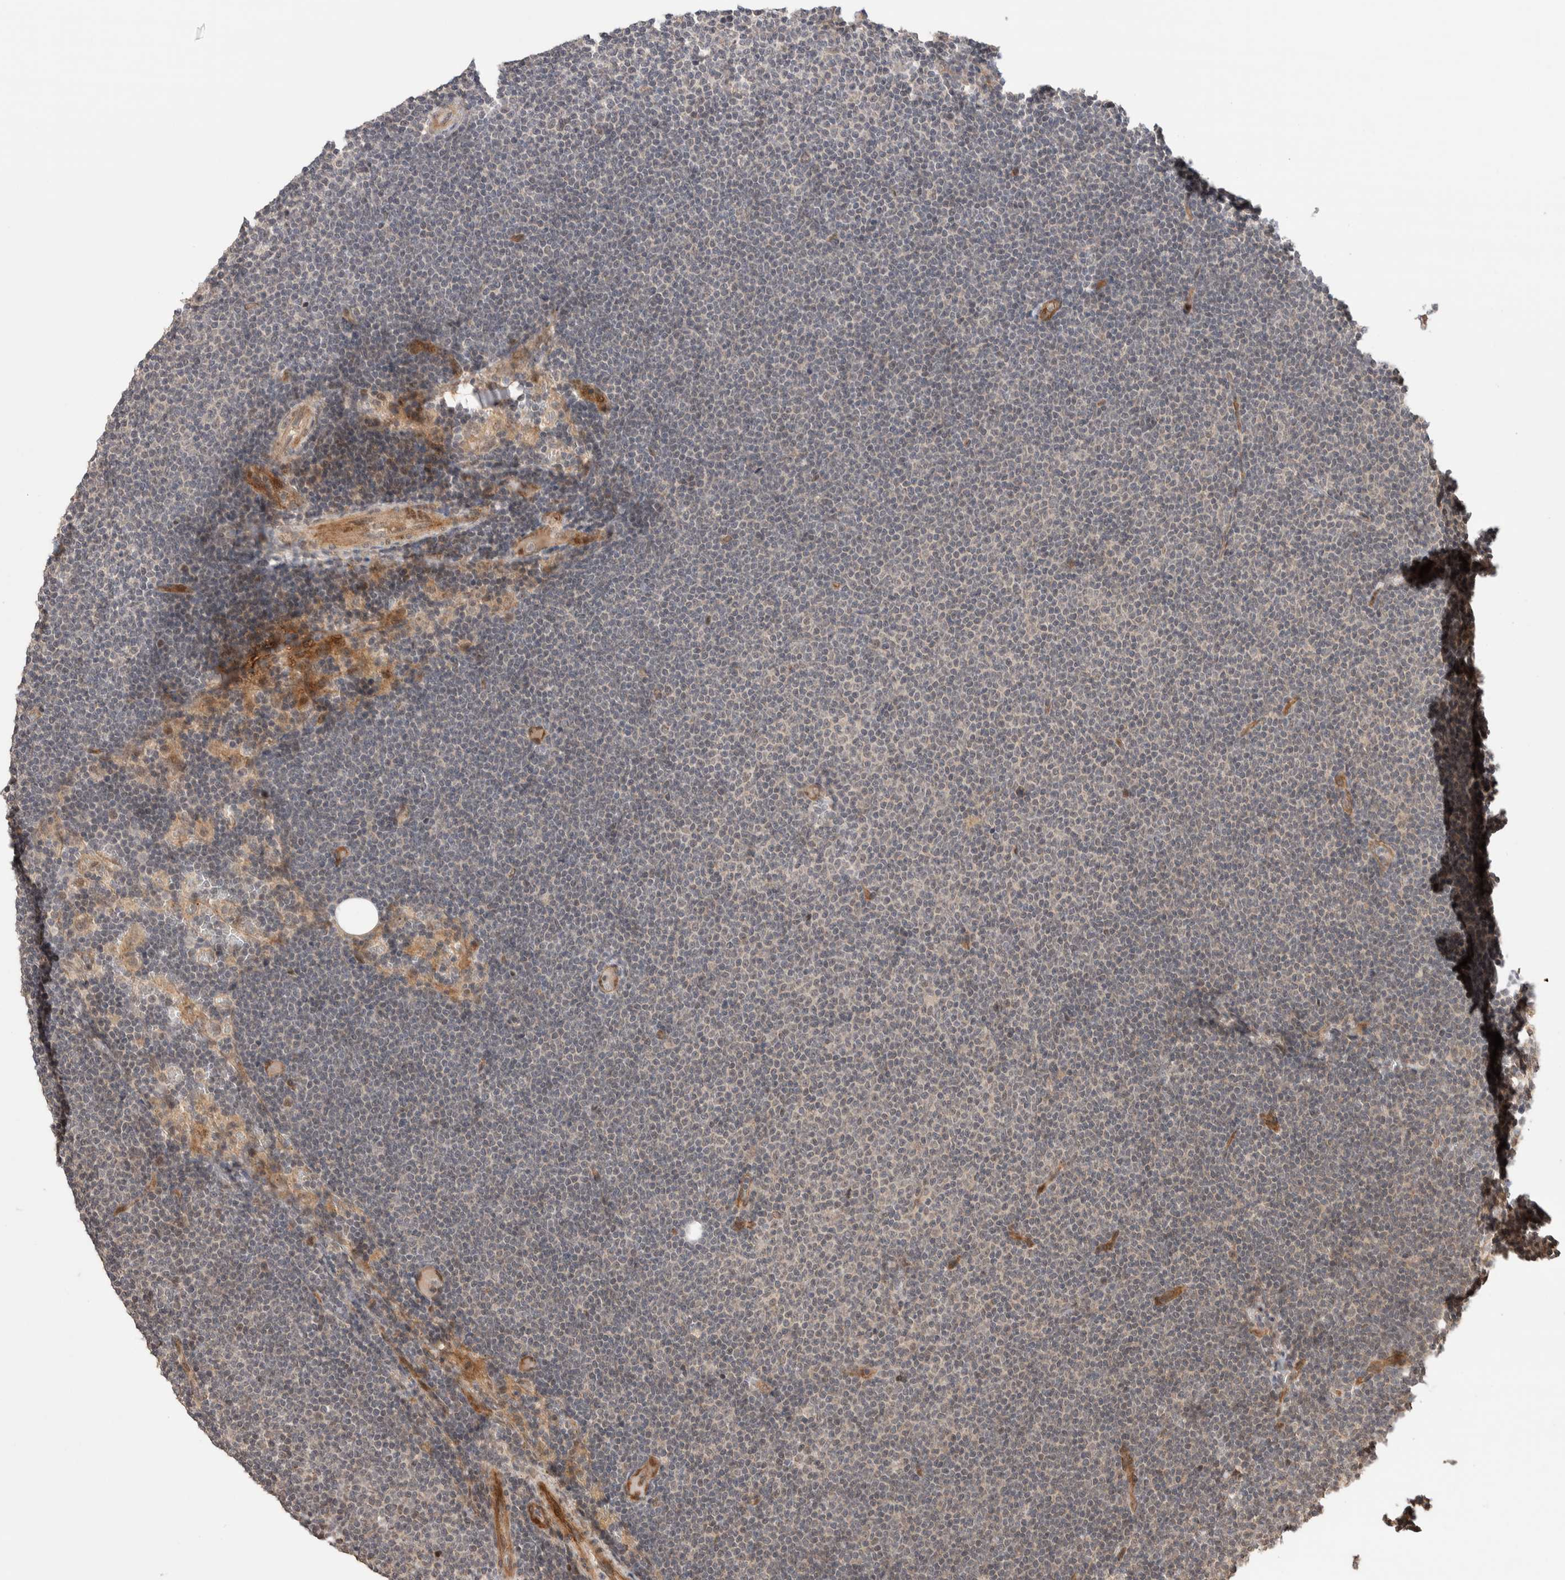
{"staining": {"intensity": "weak", "quantity": "<25%", "location": "cytoplasmic/membranous,nuclear"}, "tissue": "lymphoma", "cell_type": "Tumor cells", "image_type": "cancer", "snomed": [{"axis": "morphology", "description": "Malignant lymphoma, non-Hodgkin's type, Low grade"}, {"axis": "topography", "description": "Lymph node"}], "caption": "Protein analysis of lymphoma reveals no significant staining in tumor cells. (DAB immunohistochemistry with hematoxylin counter stain).", "gene": "PRDM15", "patient": {"sex": "female", "age": 53}}